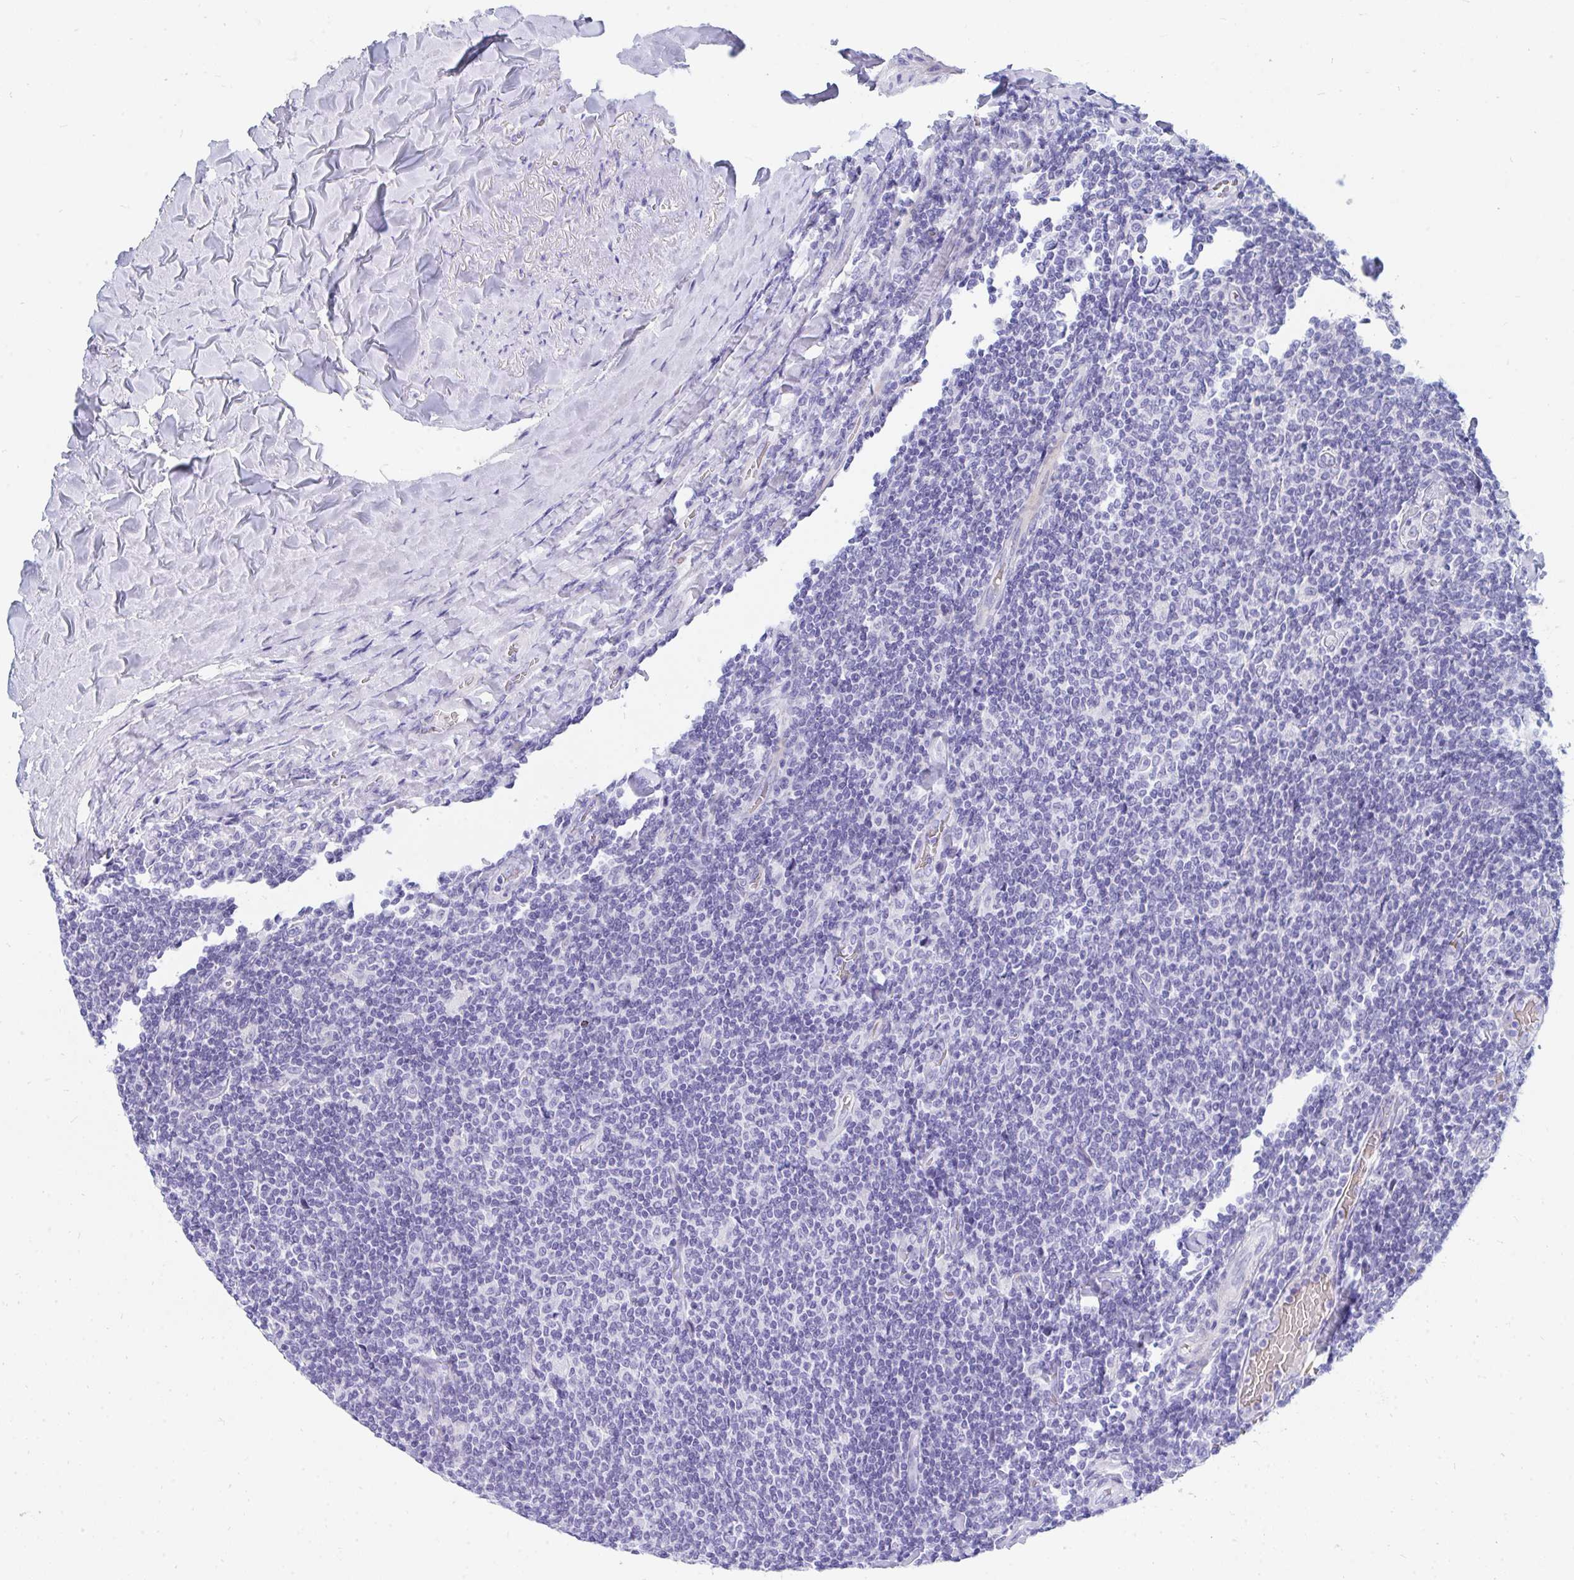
{"staining": {"intensity": "negative", "quantity": "none", "location": "none"}, "tissue": "lymphoma", "cell_type": "Tumor cells", "image_type": "cancer", "snomed": [{"axis": "morphology", "description": "Malignant lymphoma, non-Hodgkin's type, Low grade"}, {"axis": "topography", "description": "Lymph node"}], "caption": "The micrograph displays no staining of tumor cells in malignant lymphoma, non-Hodgkin's type (low-grade).", "gene": "MROH2B", "patient": {"sex": "male", "age": 52}}